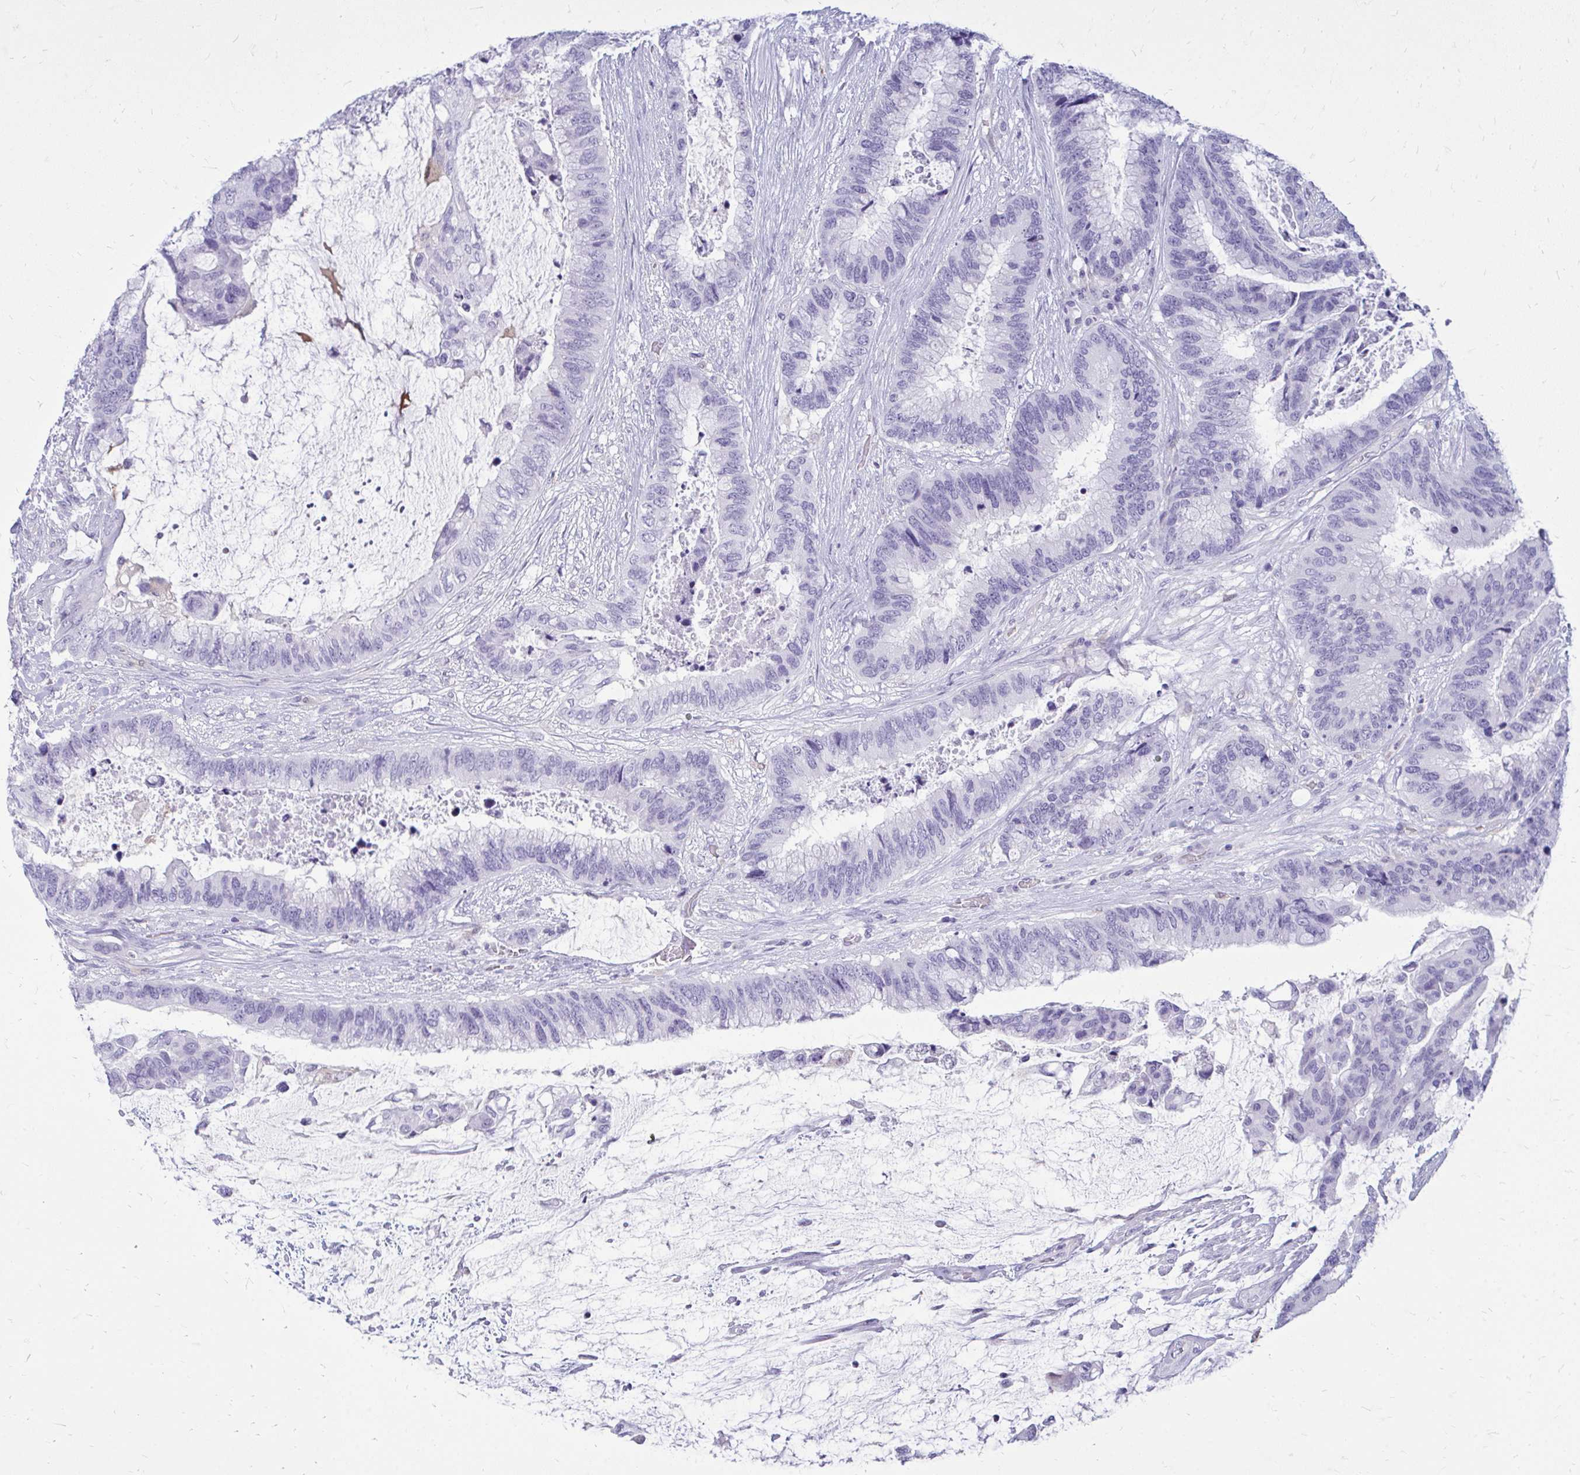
{"staining": {"intensity": "negative", "quantity": "none", "location": "none"}, "tissue": "colorectal cancer", "cell_type": "Tumor cells", "image_type": "cancer", "snomed": [{"axis": "morphology", "description": "Adenocarcinoma, NOS"}, {"axis": "topography", "description": "Rectum"}], "caption": "This is an immunohistochemistry (IHC) histopathology image of human colorectal cancer. There is no expression in tumor cells.", "gene": "FABP3", "patient": {"sex": "female", "age": 59}}